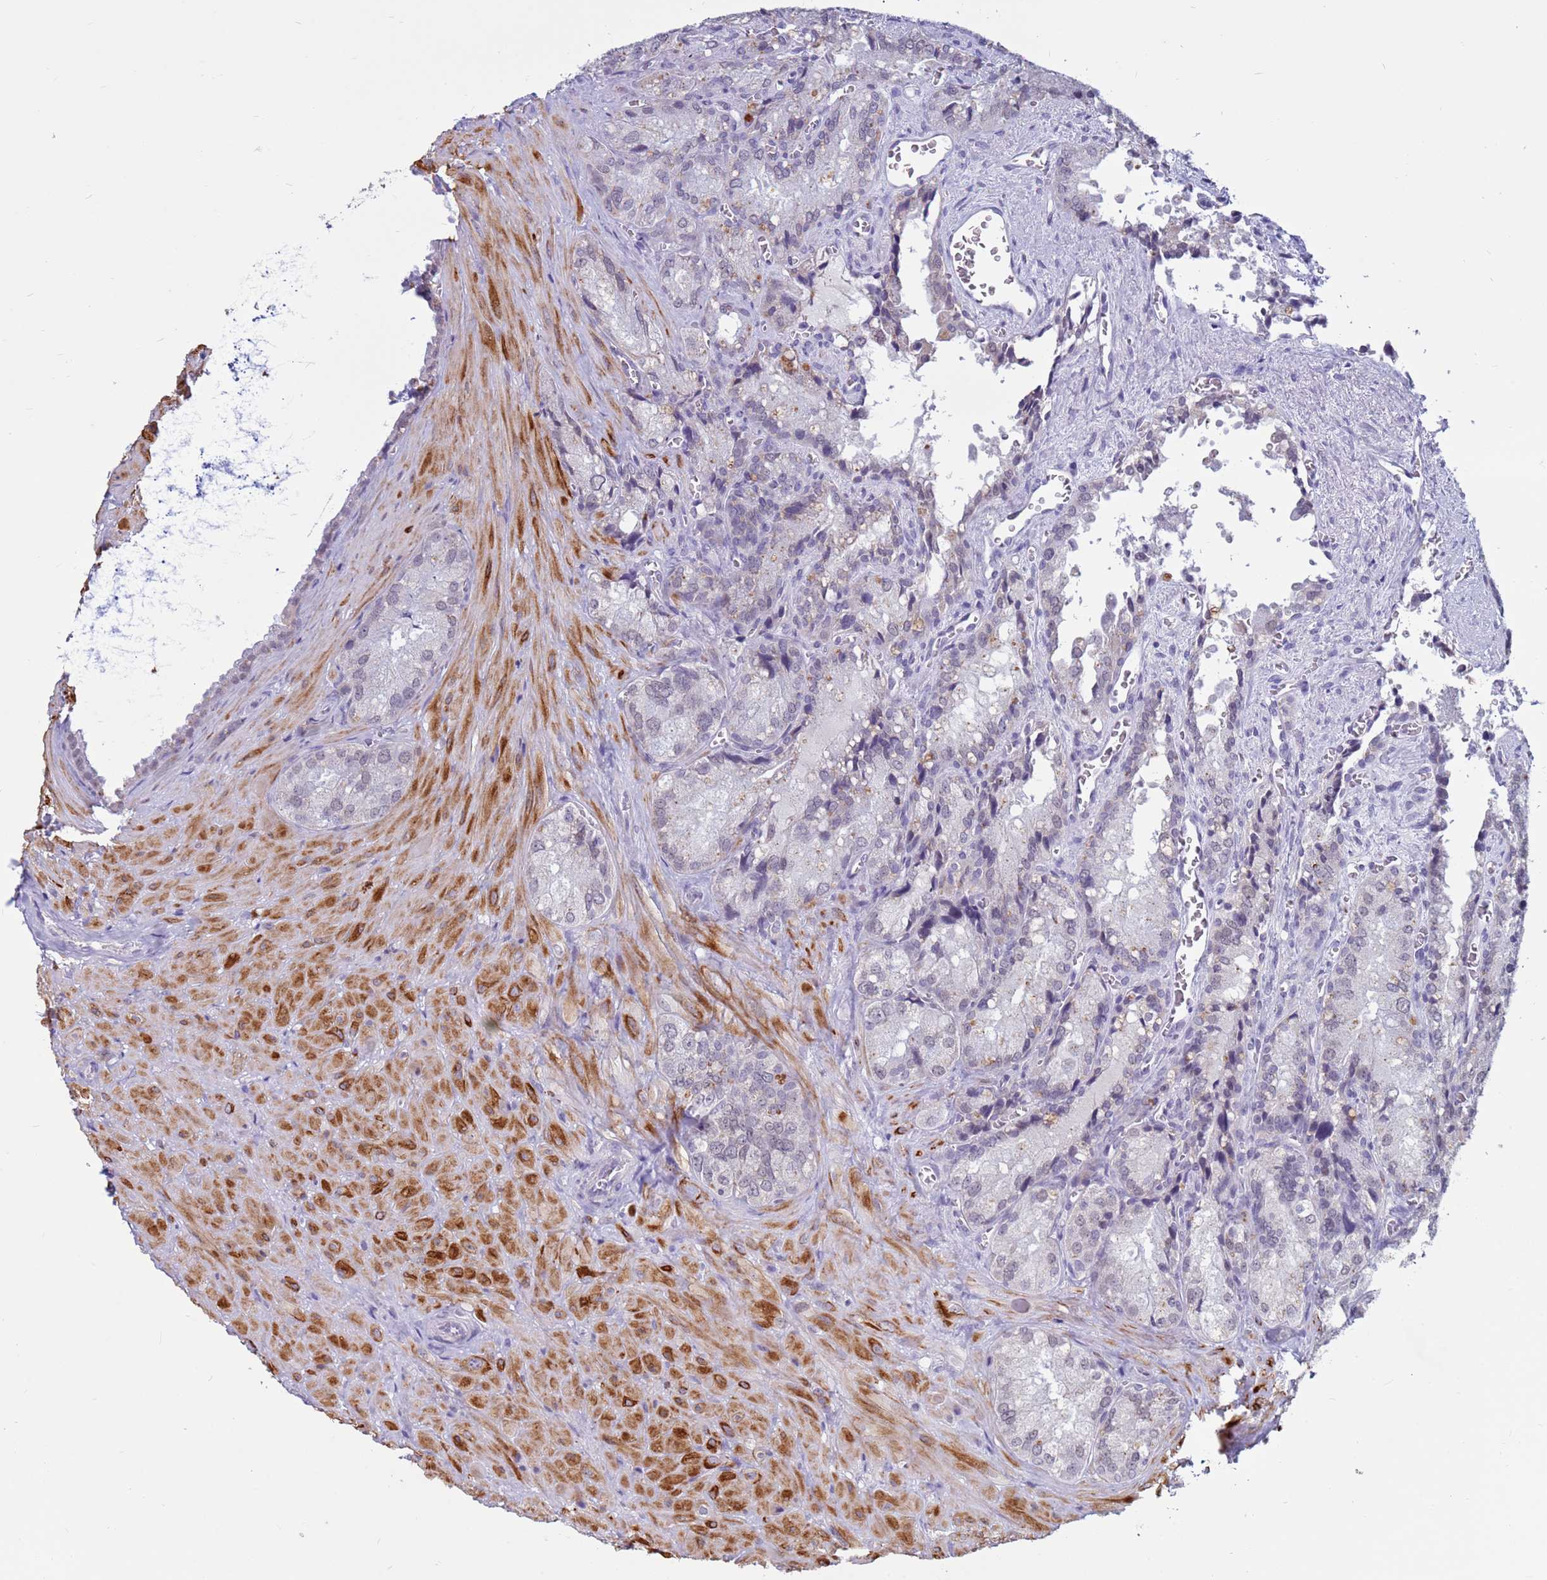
{"staining": {"intensity": "negative", "quantity": "none", "location": "none"}, "tissue": "seminal vesicle", "cell_type": "Glandular cells", "image_type": "normal", "snomed": [{"axis": "morphology", "description": "Normal tissue, NOS"}, {"axis": "topography", "description": "Seminal veicle"}], "caption": "This micrograph is of unremarkable seminal vesicle stained with immunohistochemistry to label a protein in brown with the nuclei are counter-stained blue. There is no staining in glandular cells. (DAB (3,3'-diaminobenzidine) immunohistochemistry (IHC) with hematoxylin counter stain).", "gene": "CDK2AP2", "patient": {"sex": "male", "age": 62}}